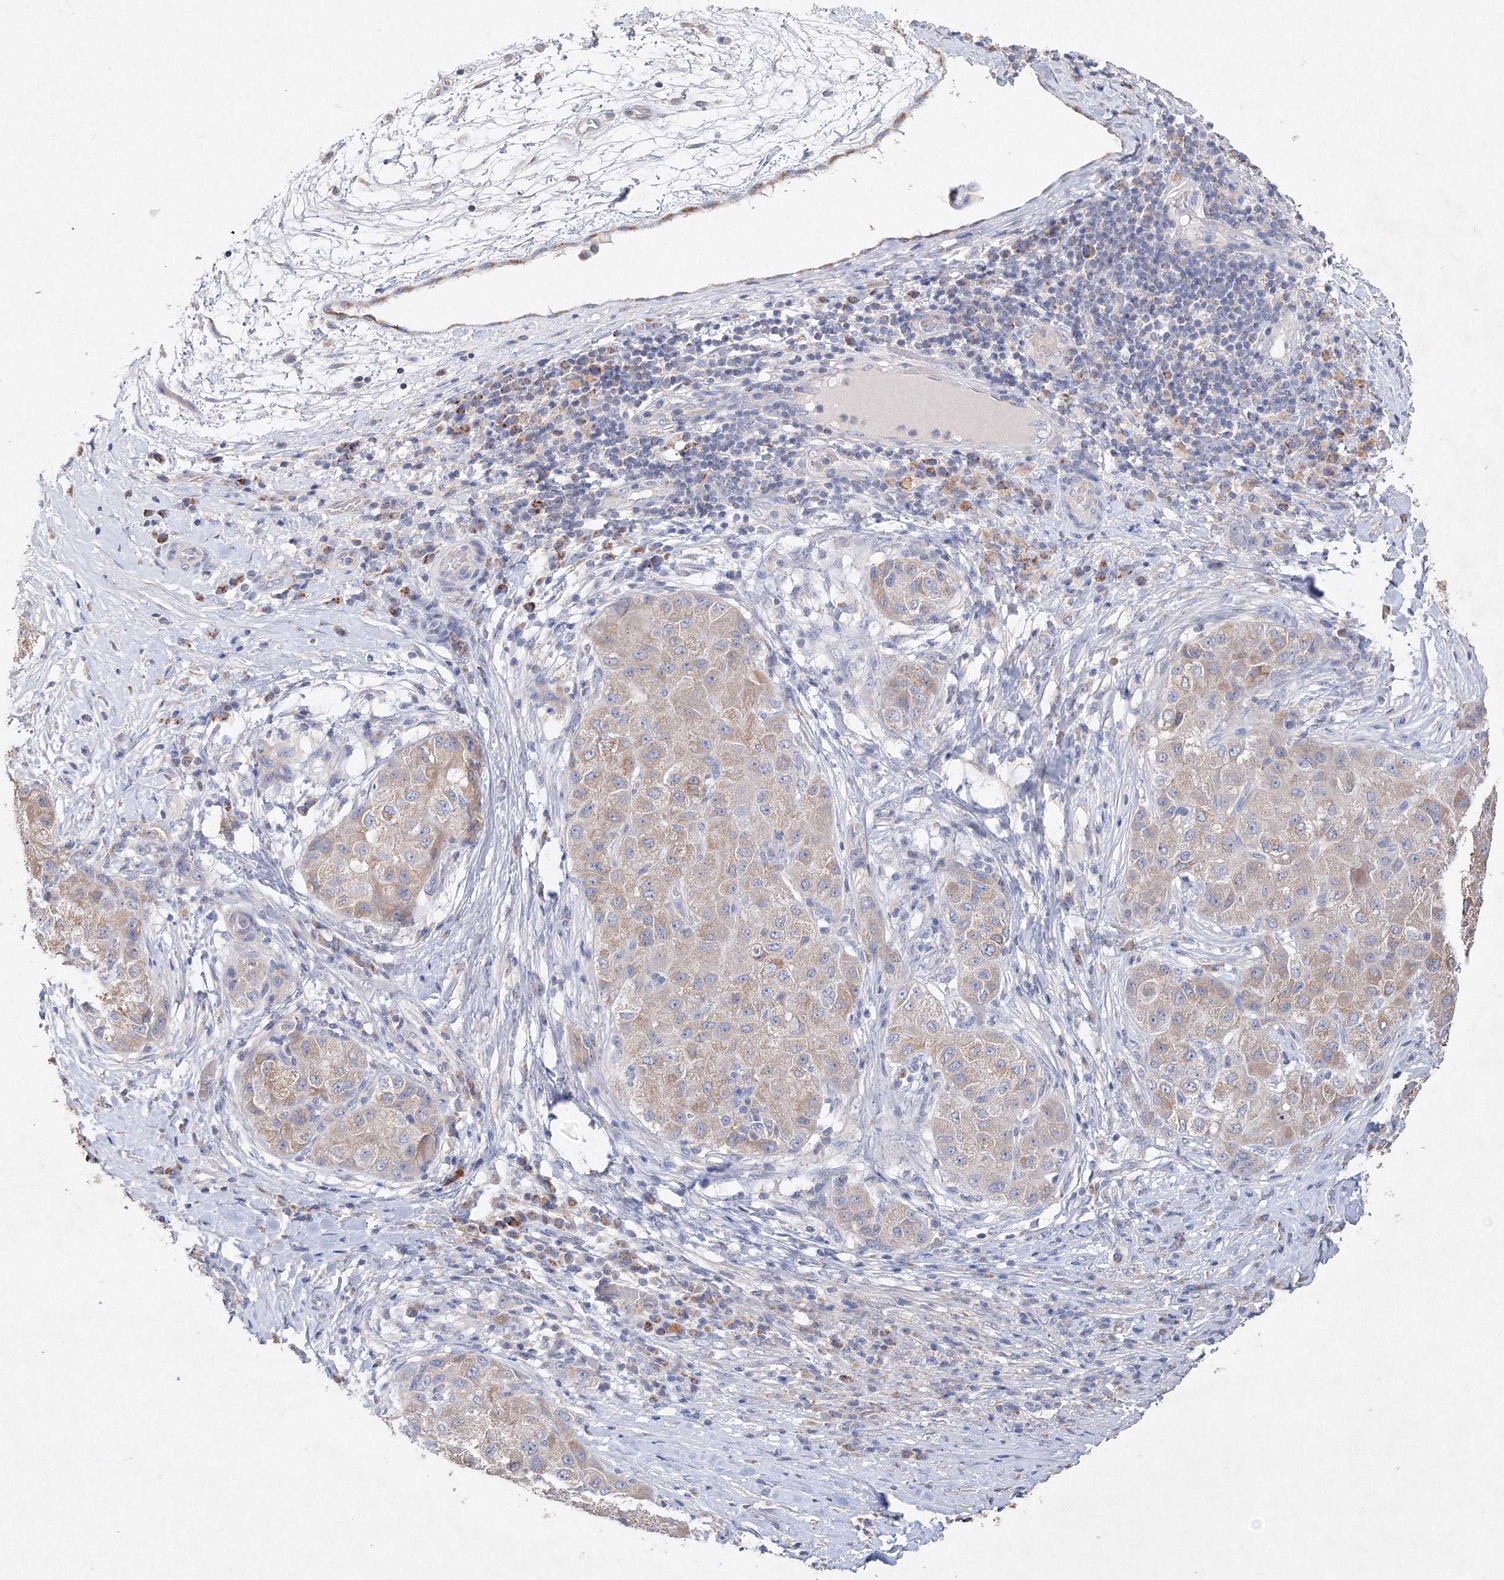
{"staining": {"intensity": "moderate", "quantity": "<25%", "location": "cytoplasmic/membranous"}, "tissue": "liver cancer", "cell_type": "Tumor cells", "image_type": "cancer", "snomed": [{"axis": "morphology", "description": "Carcinoma, Hepatocellular, NOS"}, {"axis": "topography", "description": "Liver"}], "caption": "Tumor cells reveal moderate cytoplasmic/membranous positivity in about <25% of cells in liver hepatocellular carcinoma. (IHC, brightfield microscopy, high magnification).", "gene": "GLS", "patient": {"sex": "male", "age": 80}}